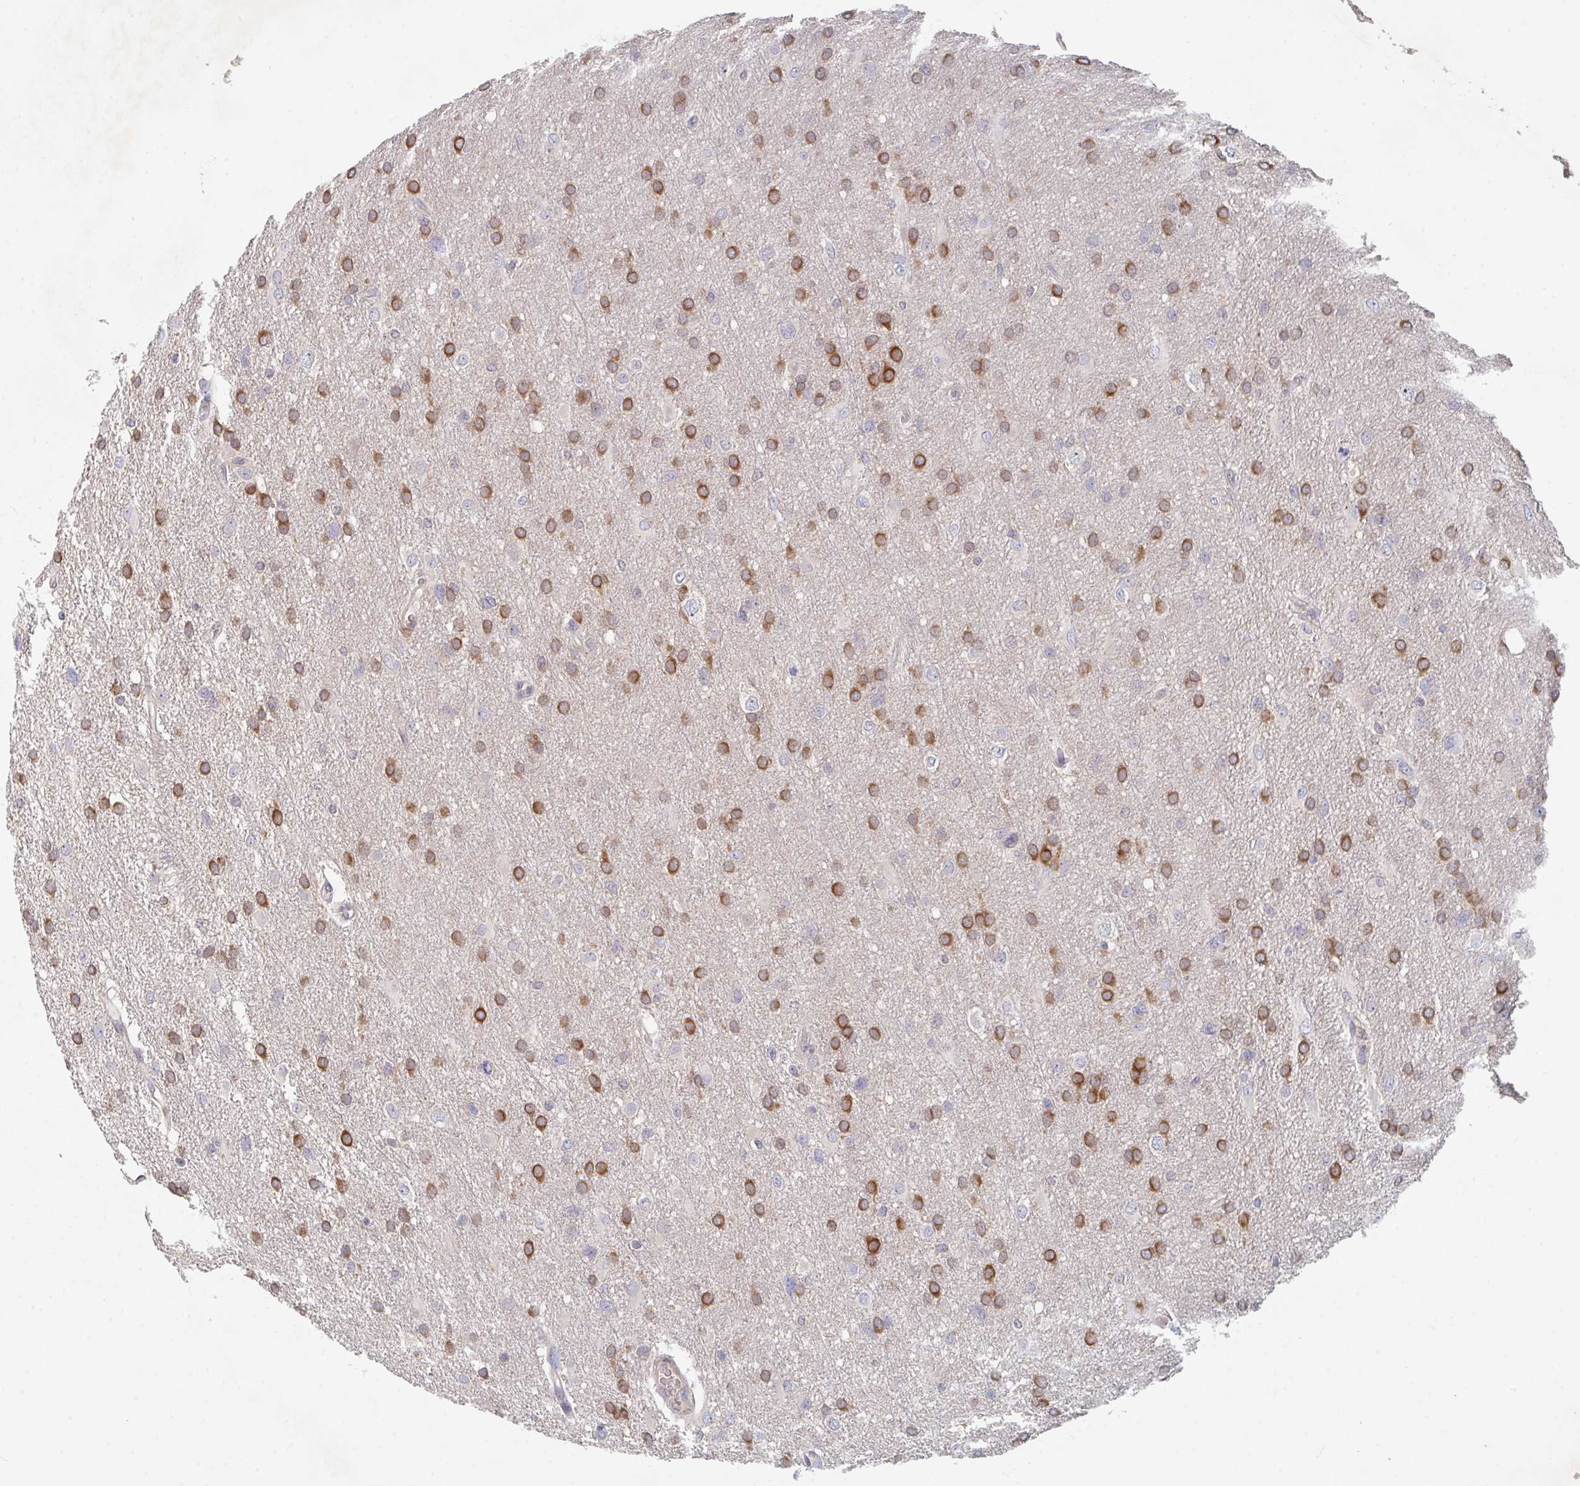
{"staining": {"intensity": "moderate", "quantity": ">75%", "location": "cytoplasmic/membranous"}, "tissue": "glioma", "cell_type": "Tumor cells", "image_type": "cancer", "snomed": [{"axis": "morphology", "description": "Glioma, malignant, High grade"}, {"axis": "topography", "description": "Brain"}], "caption": "The immunohistochemical stain labels moderate cytoplasmic/membranous positivity in tumor cells of glioma tissue. (DAB (3,3'-diaminobenzidine) IHC, brown staining for protein, blue staining for nuclei).", "gene": "ELOVL1", "patient": {"sex": "male", "age": 53}}